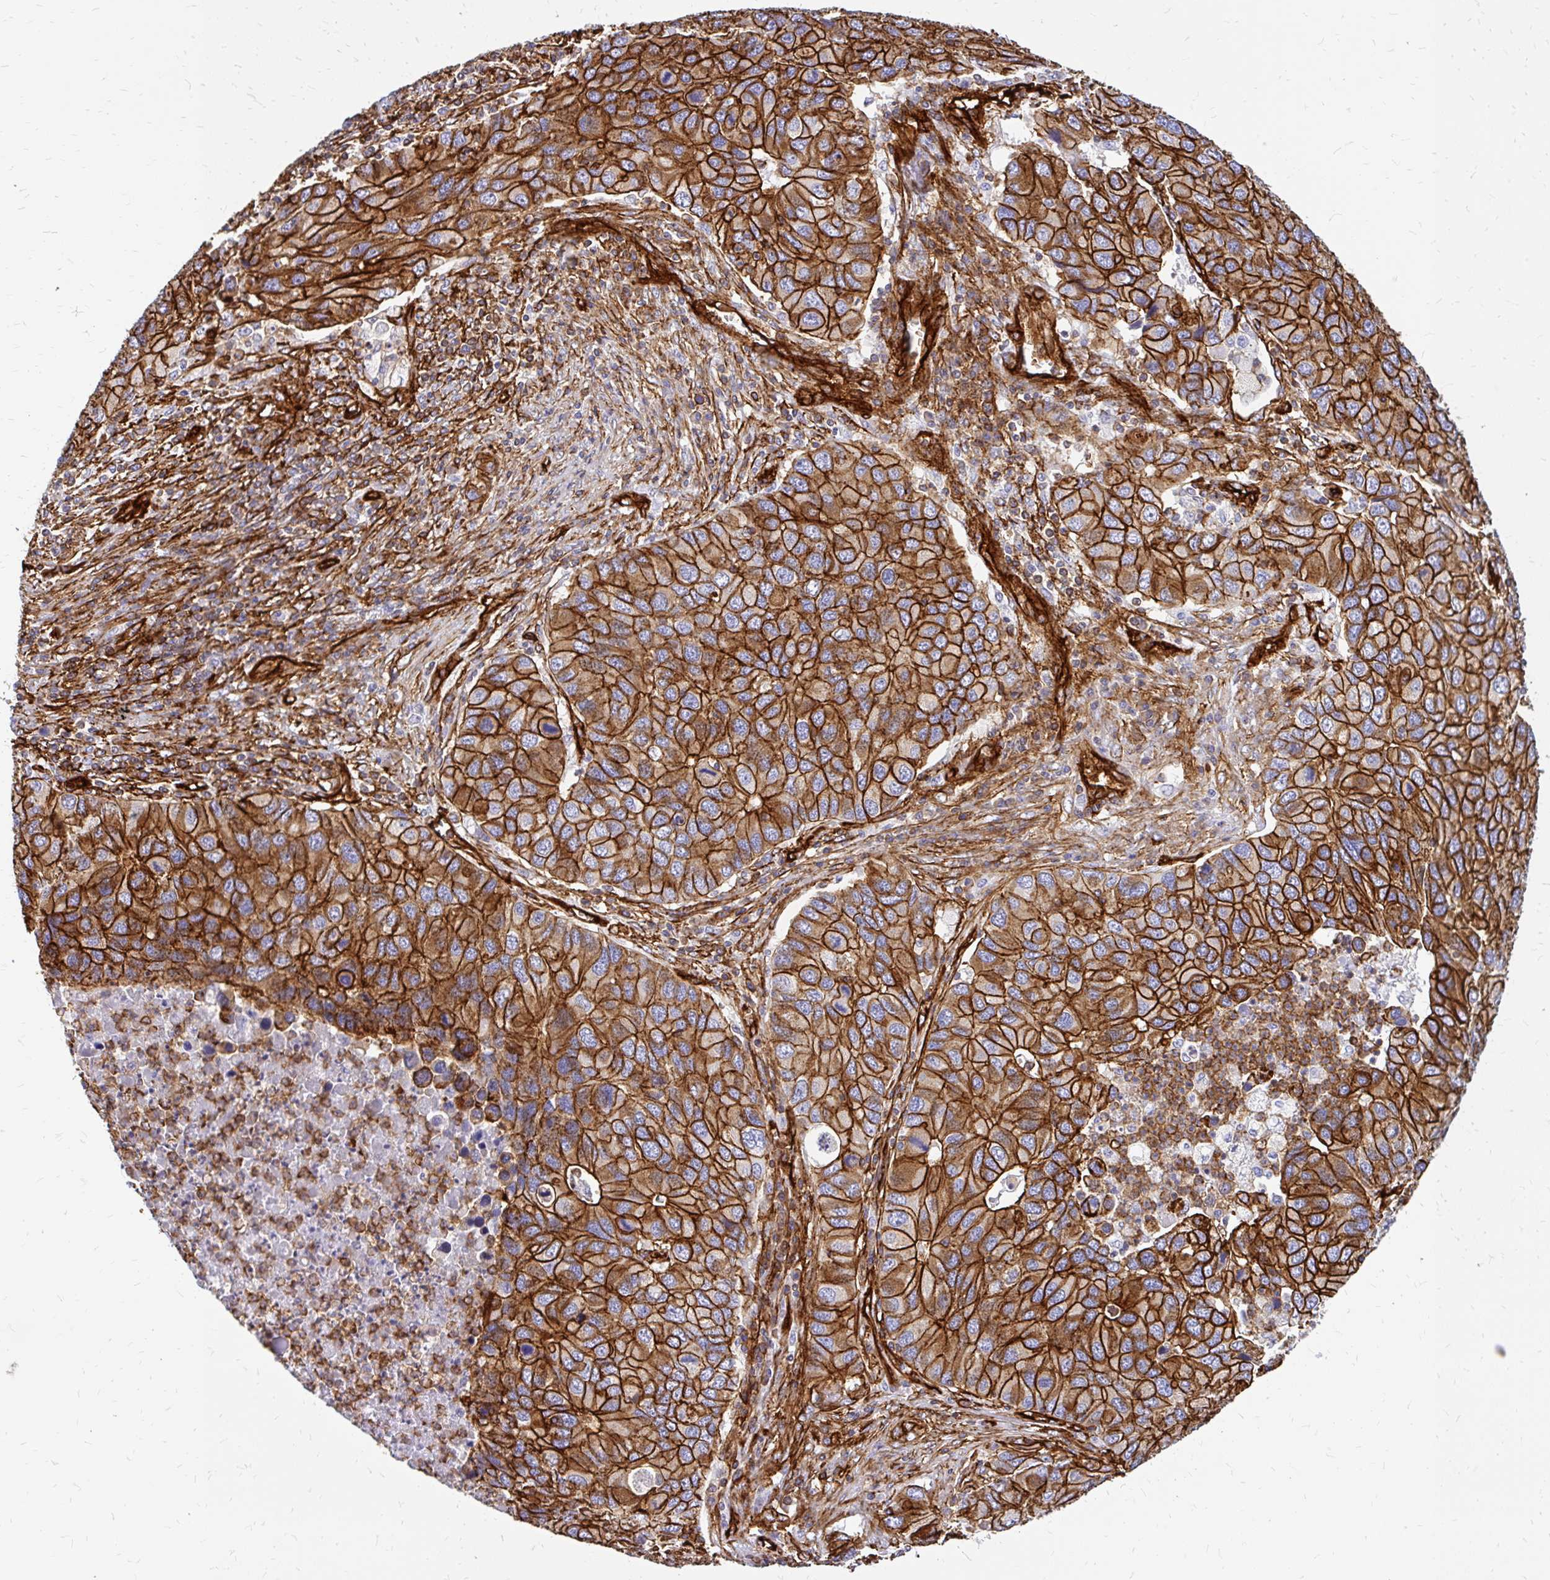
{"staining": {"intensity": "strong", "quantity": ">75%", "location": "cytoplasmic/membranous"}, "tissue": "lung cancer", "cell_type": "Tumor cells", "image_type": "cancer", "snomed": [{"axis": "morphology", "description": "Aneuploidy"}, {"axis": "morphology", "description": "Adenocarcinoma, NOS"}, {"axis": "topography", "description": "Lymph node"}, {"axis": "topography", "description": "Lung"}], "caption": "Strong cytoplasmic/membranous protein staining is present in about >75% of tumor cells in lung adenocarcinoma. (Stains: DAB in brown, nuclei in blue, Microscopy: brightfield microscopy at high magnification).", "gene": "MAP1LC3B", "patient": {"sex": "female", "age": 74}}